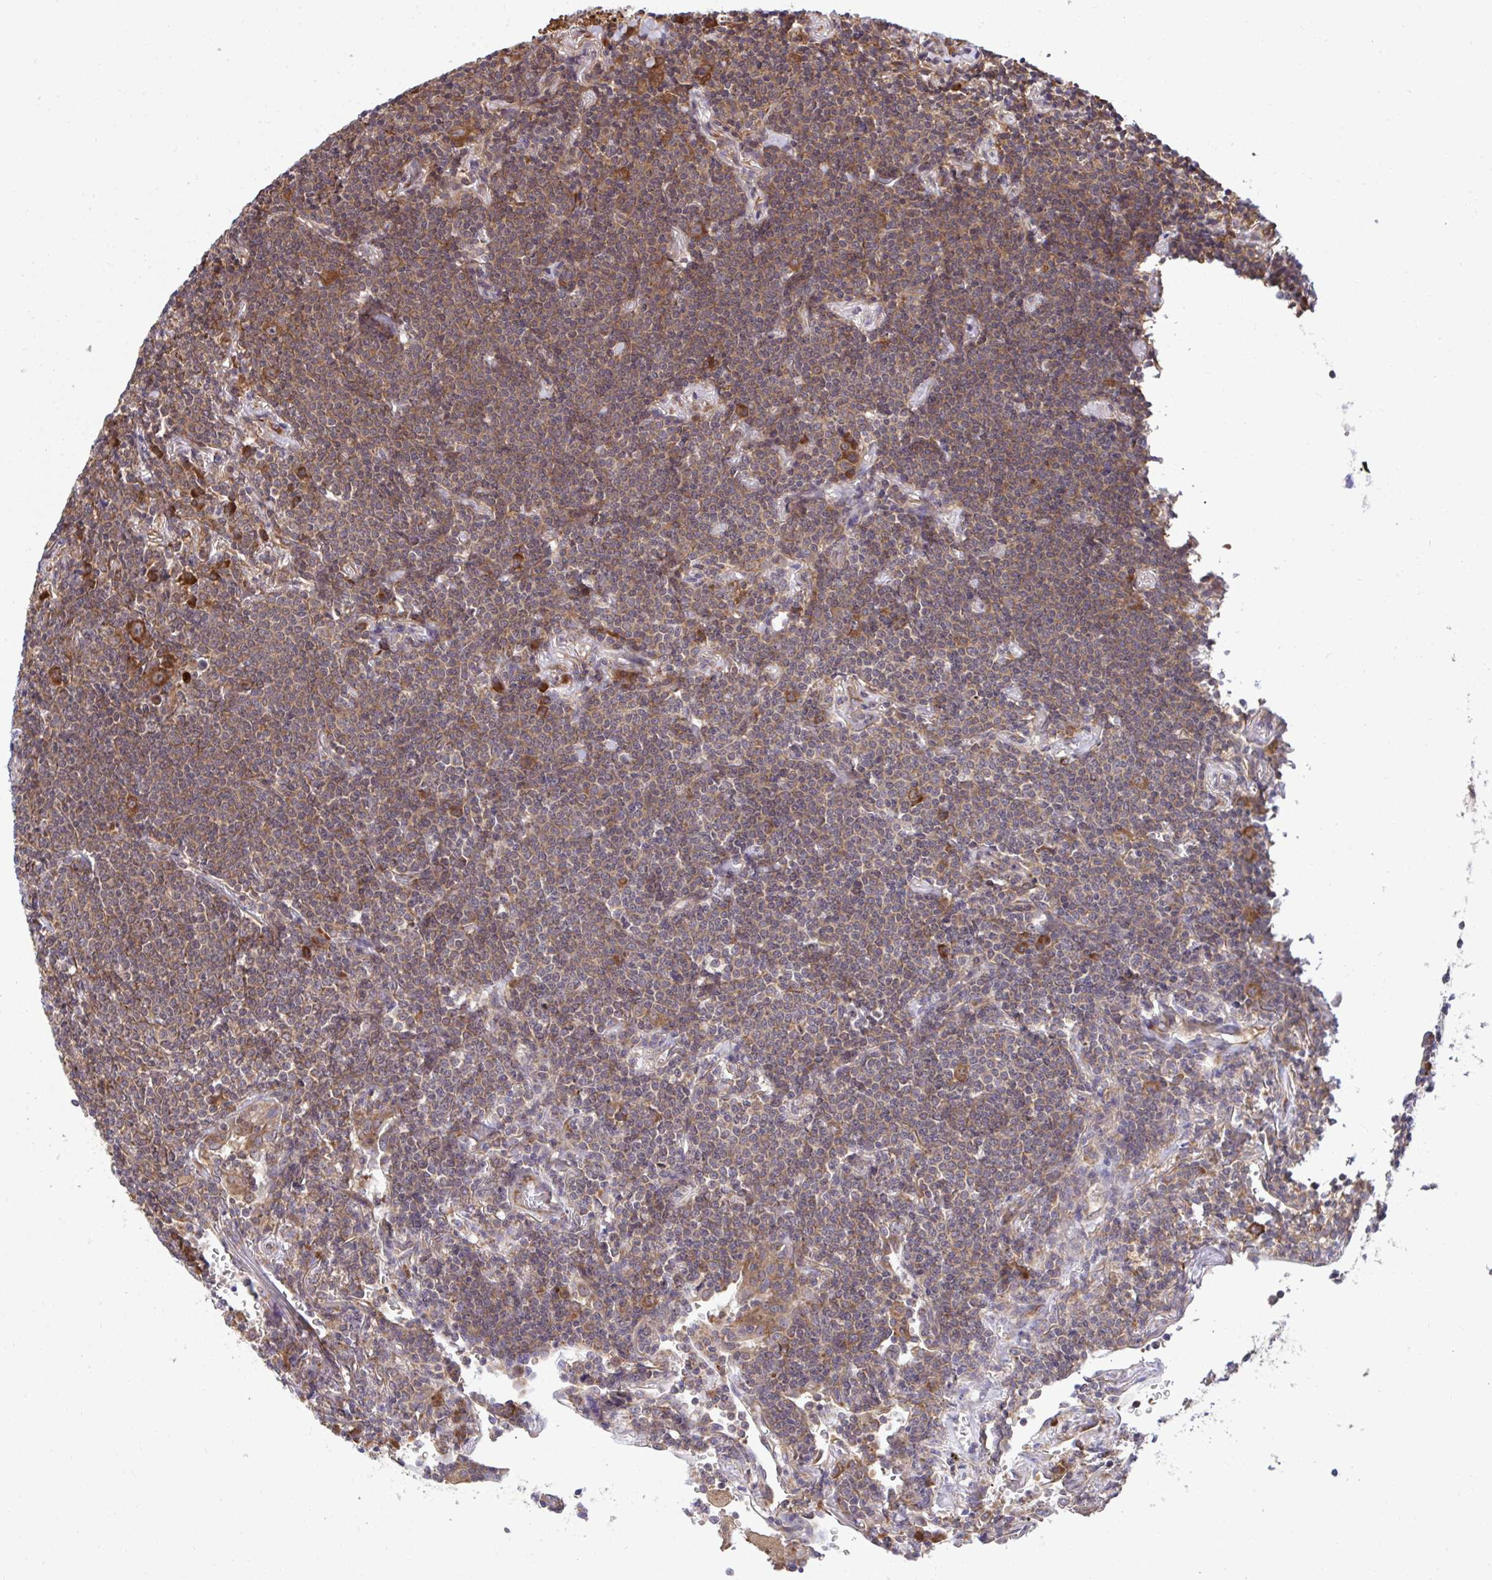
{"staining": {"intensity": "moderate", "quantity": "25%-75%", "location": "cytoplasmic/membranous"}, "tissue": "lymphoma", "cell_type": "Tumor cells", "image_type": "cancer", "snomed": [{"axis": "morphology", "description": "Malignant lymphoma, non-Hodgkin's type, Low grade"}, {"axis": "topography", "description": "Lung"}], "caption": "Human lymphoma stained for a protein (brown) reveals moderate cytoplasmic/membranous positive staining in approximately 25%-75% of tumor cells.", "gene": "RPS15", "patient": {"sex": "female", "age": 71}}